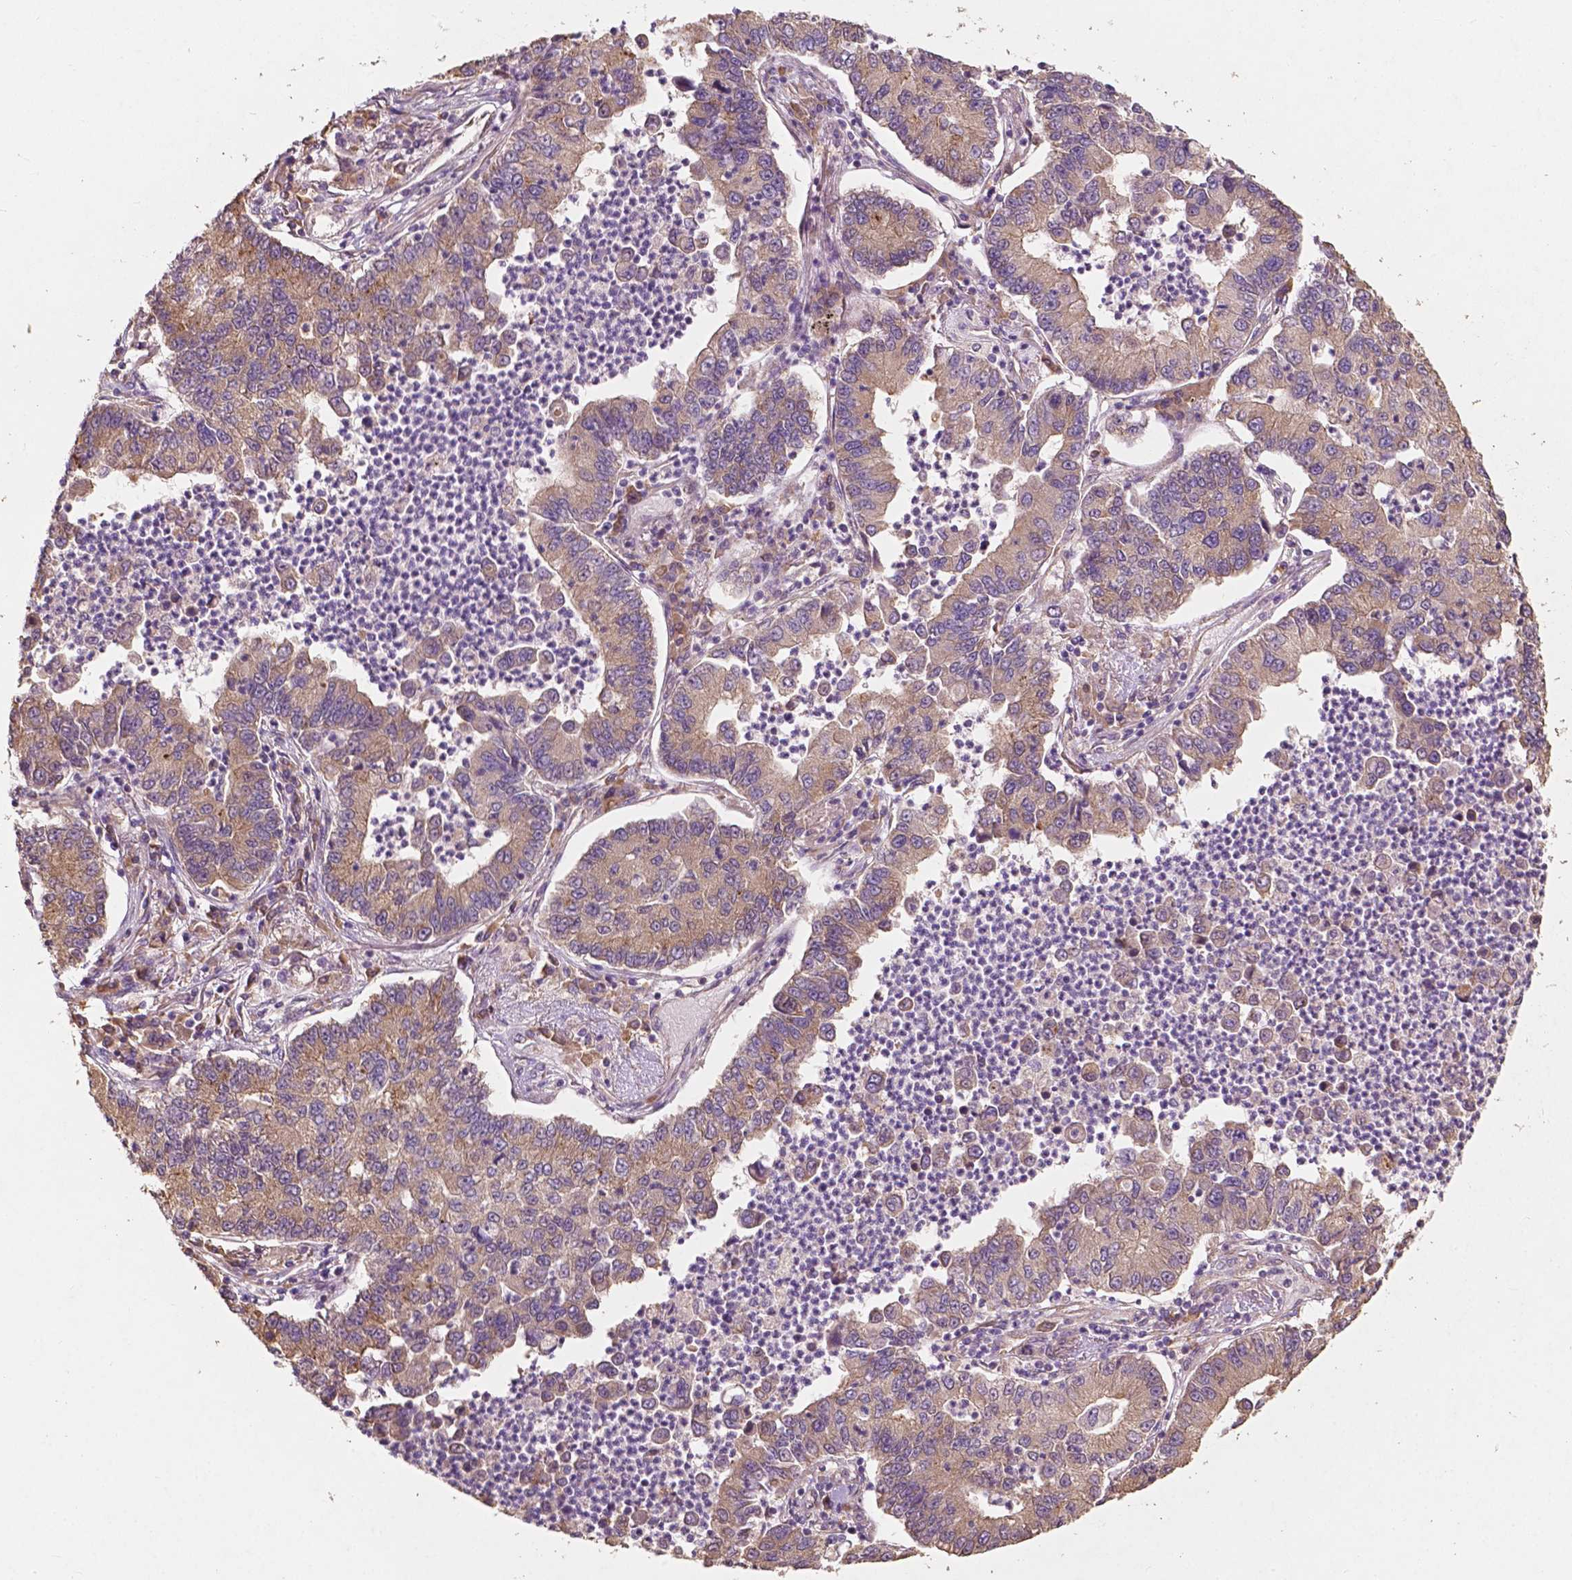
{"staining": {"intensity": "moderate", "quantity": ">75%", "location": "cytoplasmic/membranous"}, "tissue": "lung cancer", "cell_type": "Tumor cells", "image_type": "cancer", "snomed": [{"axis": "morphology", "description": "Adenocarcinoma, NOS"}, {"axis": "topography", "description": "Lung"}], "caption": "Immunohistochemical staining of lung cancer displays medium levels of moderate cytoplasmic/membranous protein staining in about >75% of tumor cells.", "gene": "G3BP1", "patient": {"sex": "female", "age": 57}}